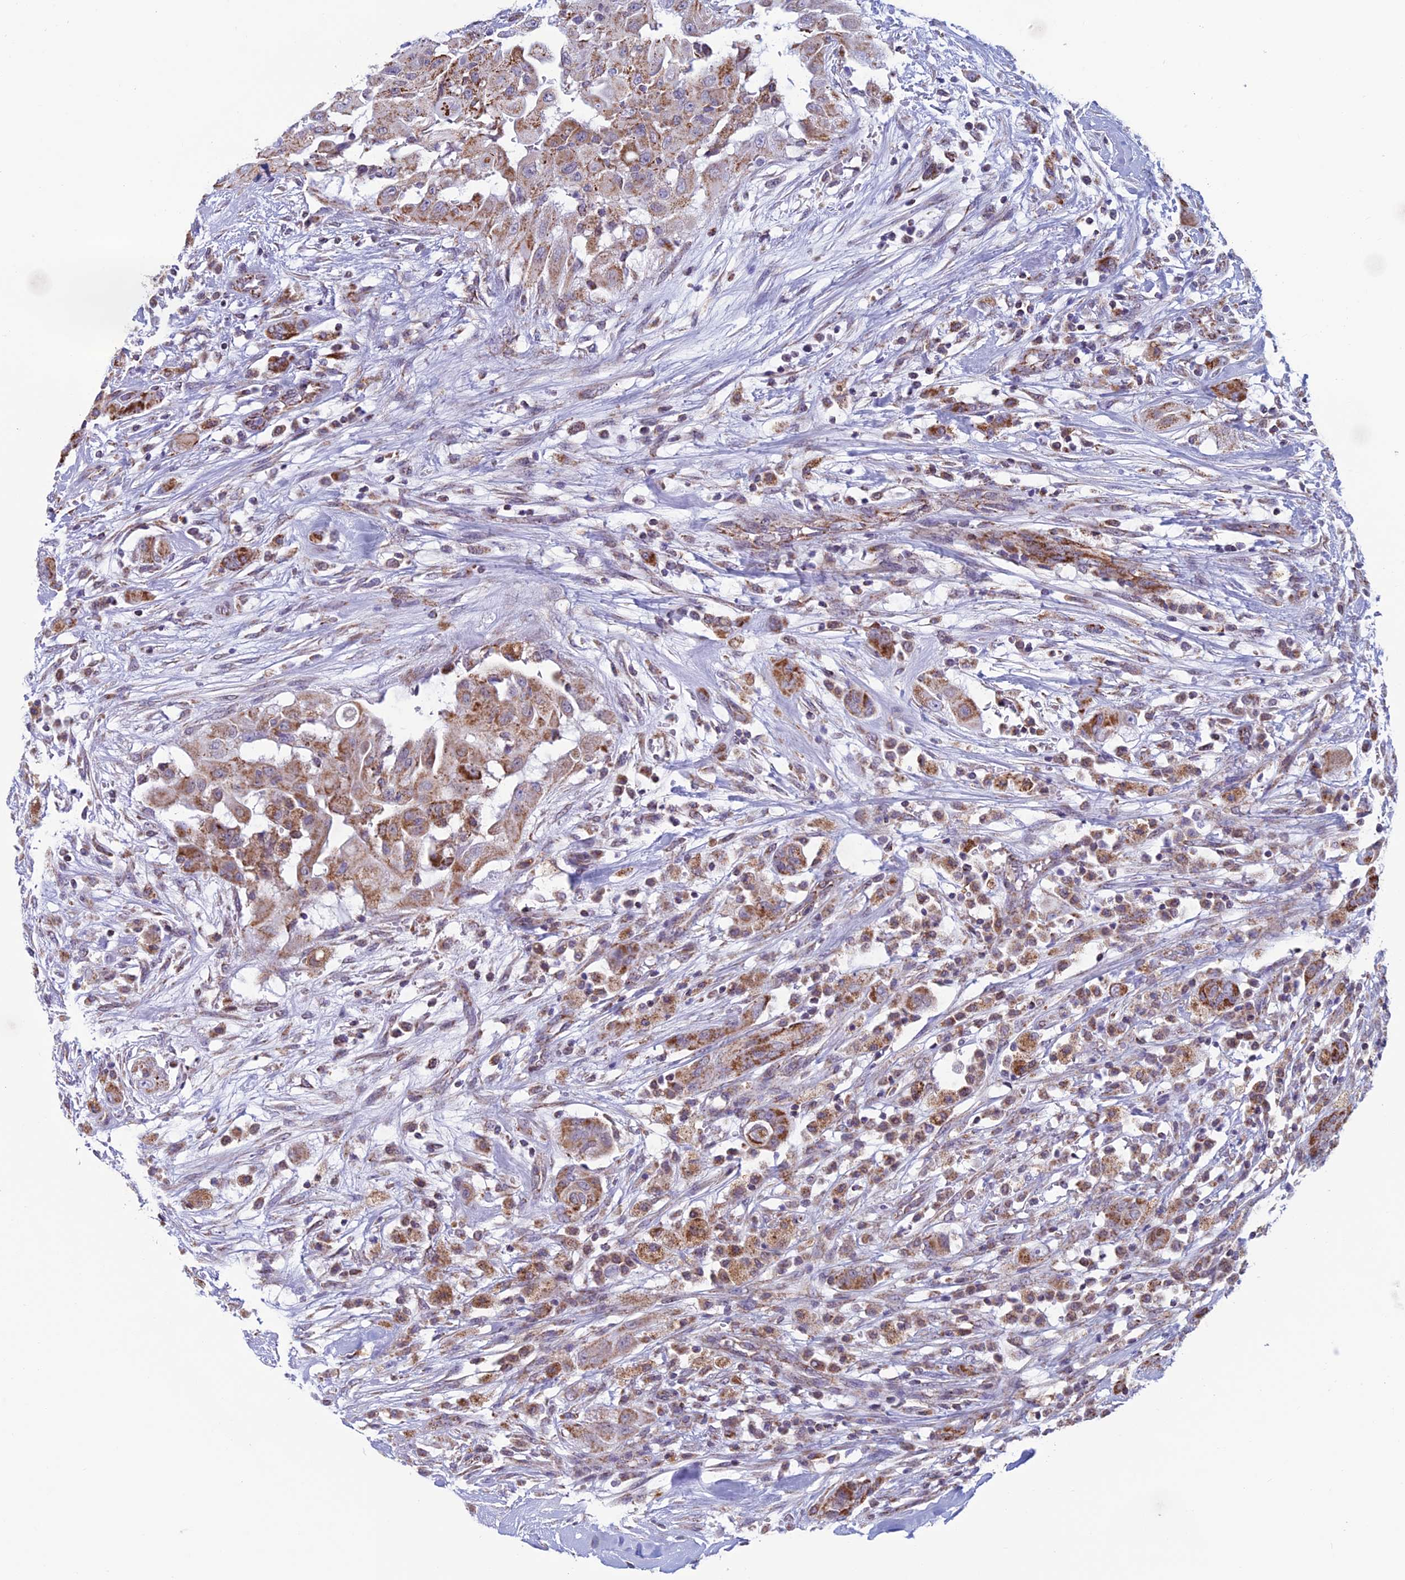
{"staining": {"intensity": "moderate", "quantity": ">75%", "location": "cytoplasmic/membranous"}, "tissue": "thyroid cancer", "cell_type": "Tumor cells", "image_type": "cancer", "snomed": [{"axis": "morphology", "description": "Papillary adenocarcinoma, NOS"}, {"axis": "topography", "description": "Thyroid gland"}], "caption": "The immunohistochemical stain highlights moderate cytoplasmic/membranous positivity in tumor cells of thyroid papillary adenocarcinoma tissue. Nuclei are stained in blue.", "gene": "ZNG1B", "patient": {"sex": "female", "age": 59}}